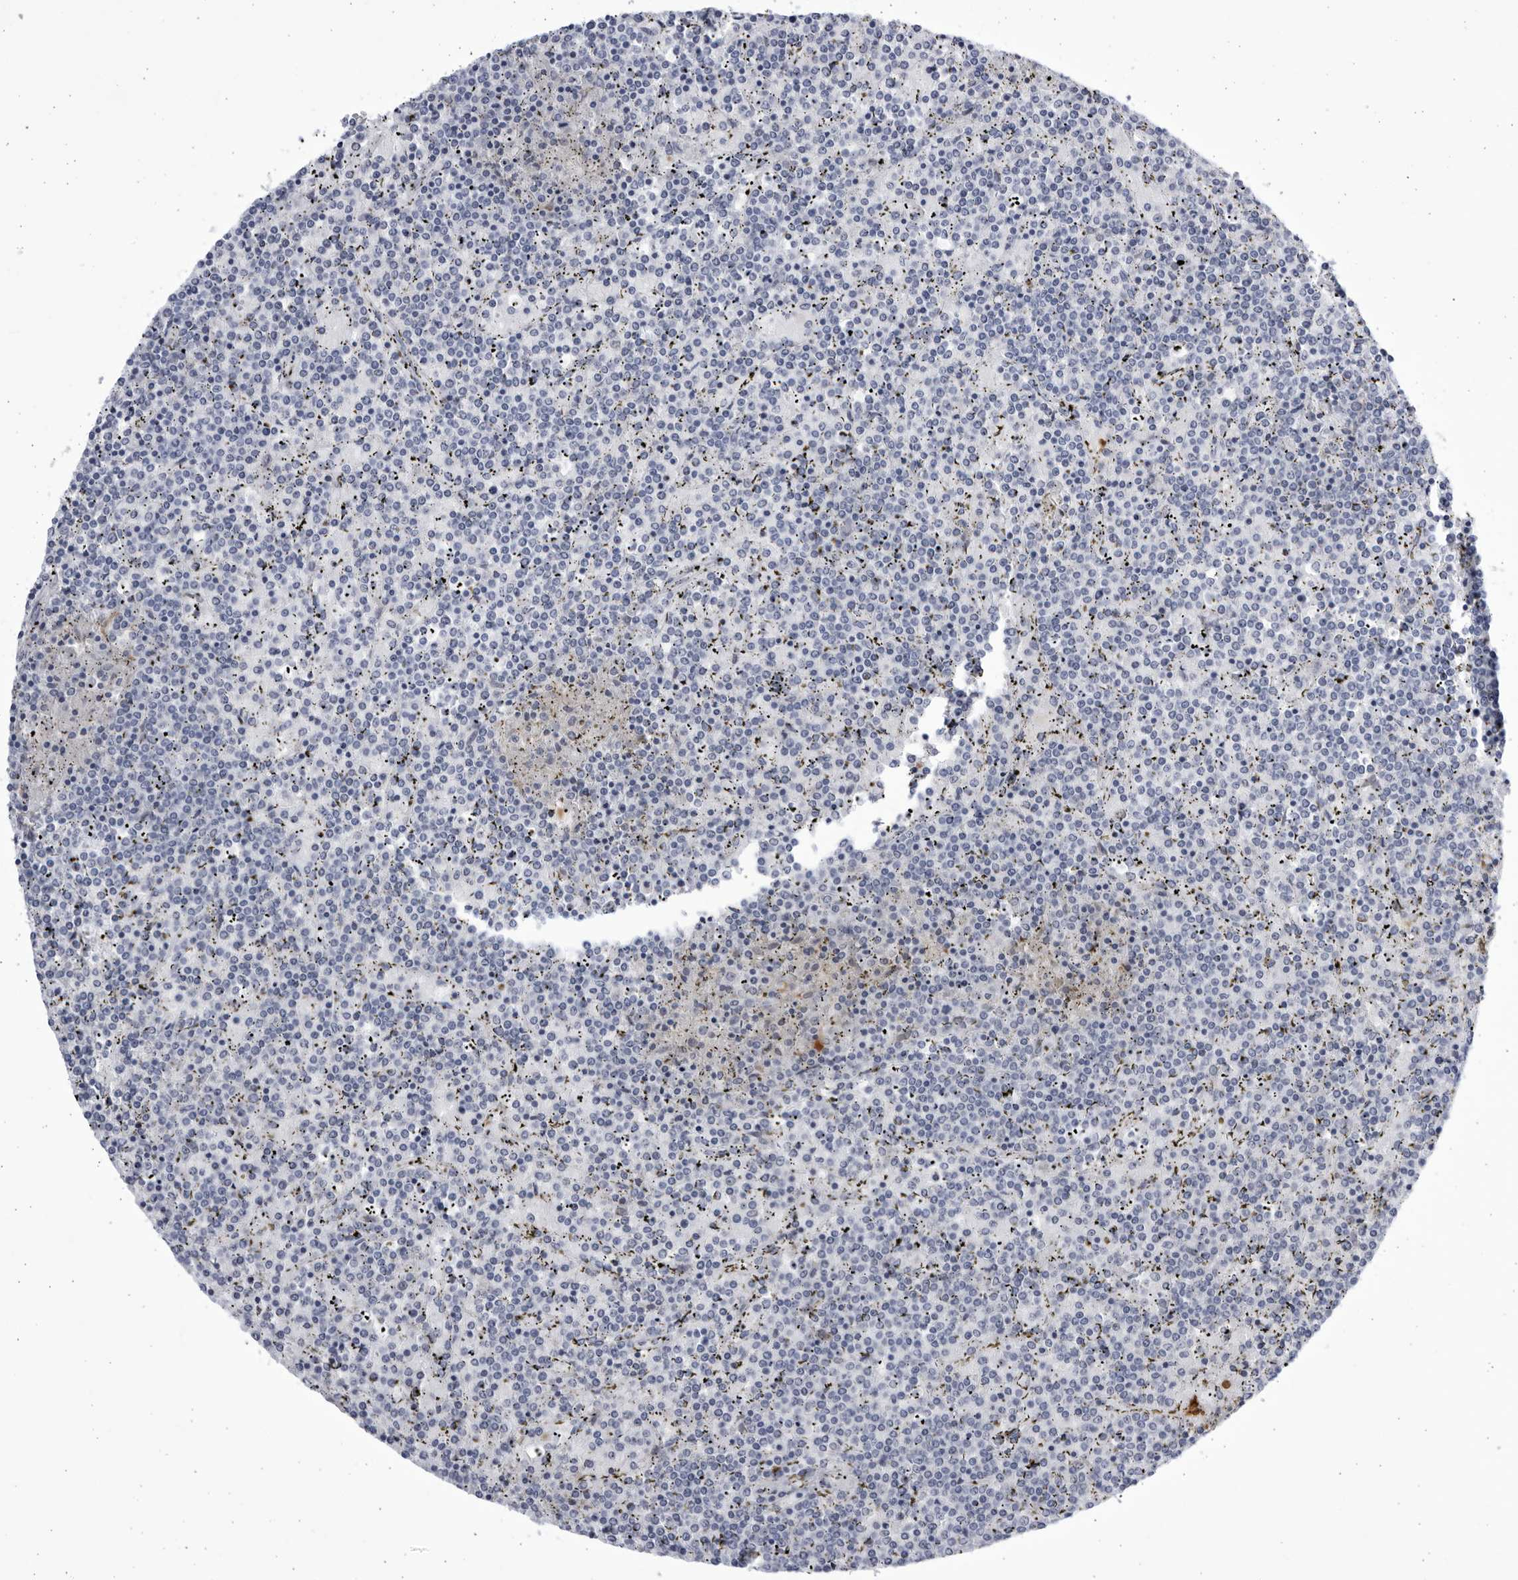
{"staining": {"intensity": "negative", "quantity": "none", "location": "none"}, "tissue": "lymphoma", "cell_type": "Tumor cells", "image_type": "cancer", "snomed": [{"axis": "morphology", "description": "Malignant lymphoma, non-Hodgkin's type, Low grade"}, {"axis": "topography", "description": "Spleen"}], "caption": "DAB (3,3'-diaminobenzidine) immunohistochemical staining of human lymphoma reveals no significant positivity in tumor cells.", "gene": "CCDC181", "patient": {"sex": "female", "age": 19}}